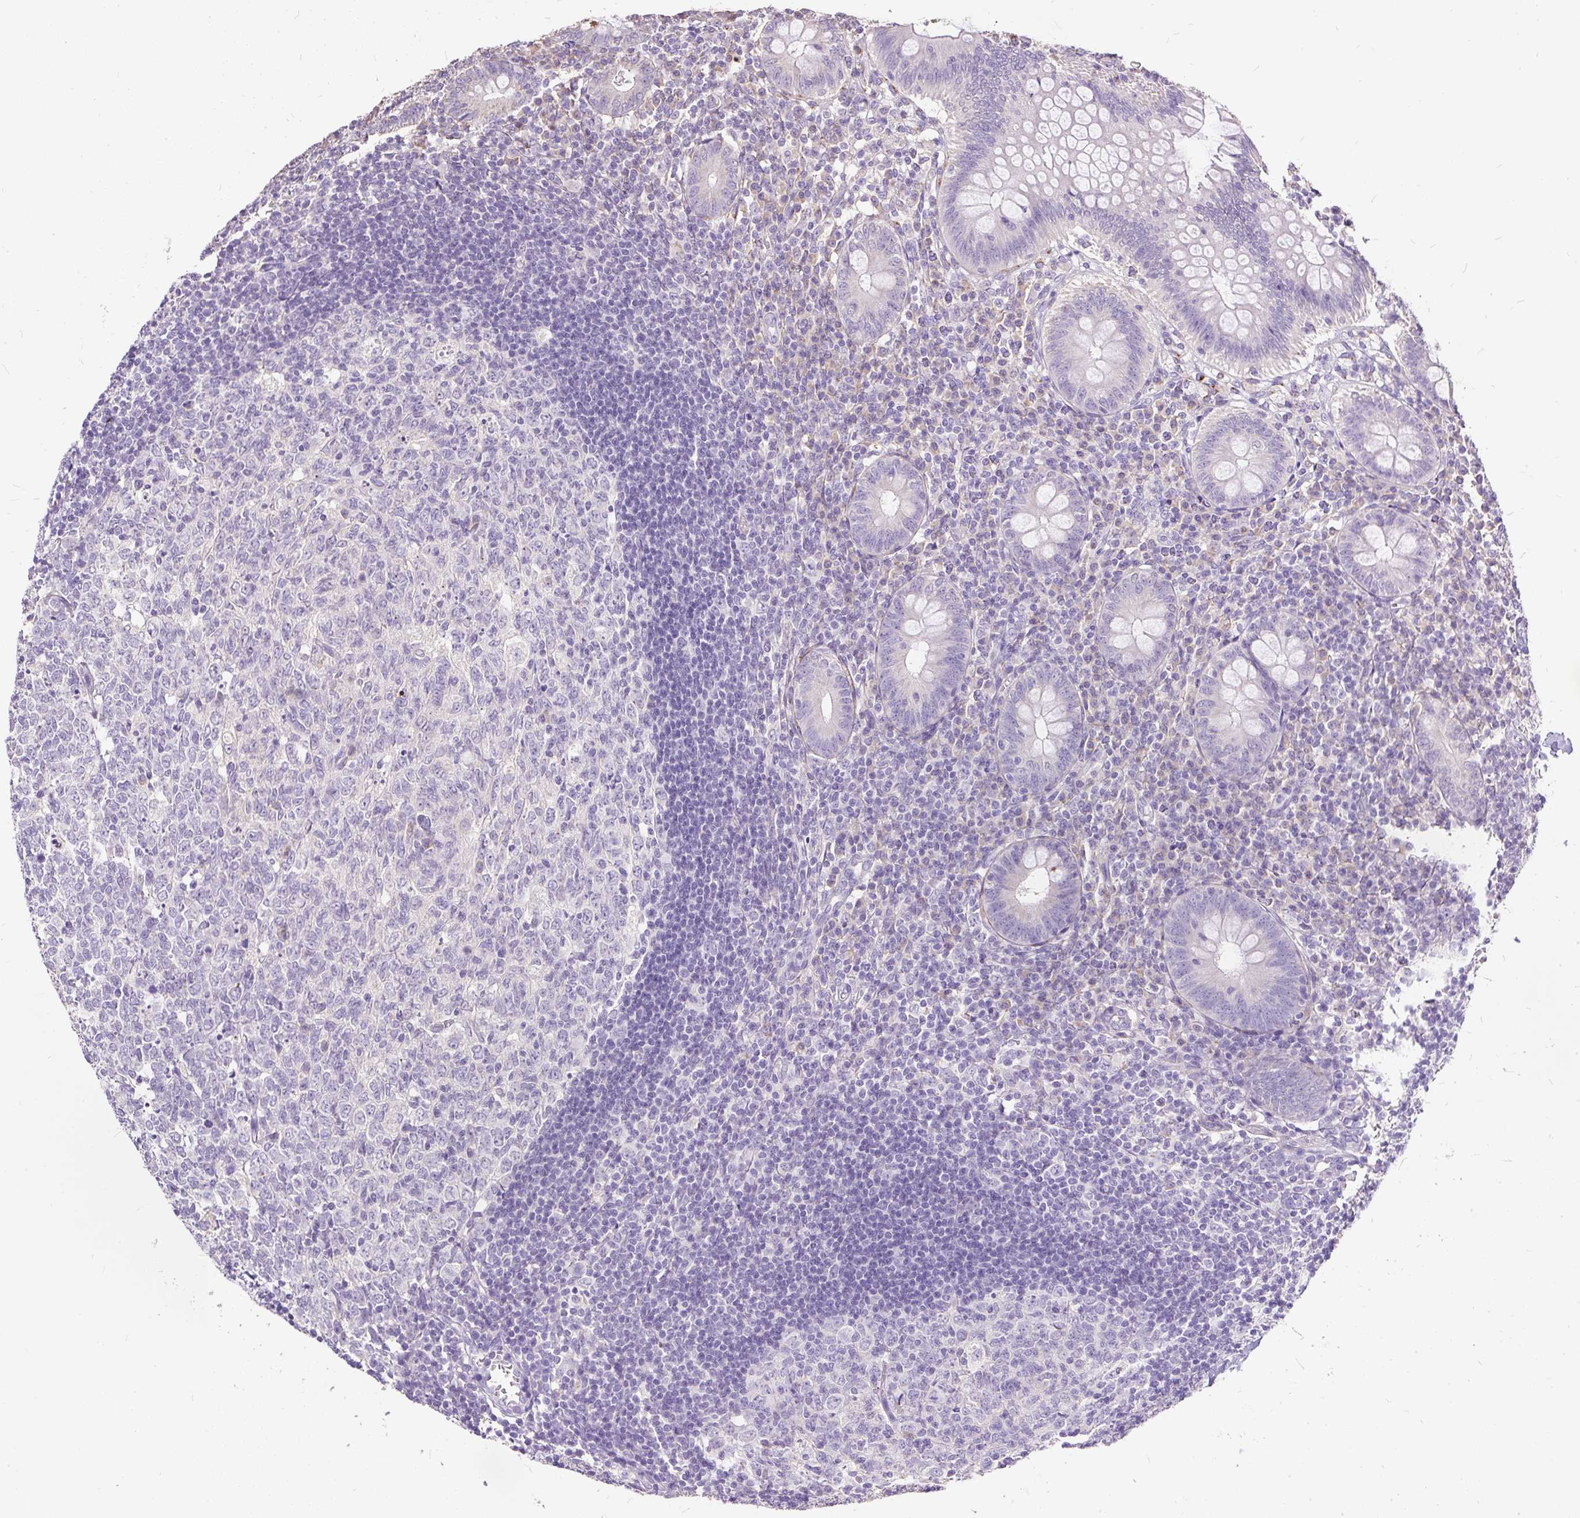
{"staining": {"intensity": "negative", "quantity": "none", "location": "none"}, "tissue": "appendix", "cell_type": "Glandular cells", "image_type": "normal", "snomed": [{"axis": "morphology", "description": "Normal tissue, NOS"}, {"axis": "topography", "description": "Appendix"}], "caption": "The immunohistochemistry micrograph has no significant positivity in glandular cells of appendix.", "gene": "GBX1", "patient": {"sex": "male", "age": 14}}